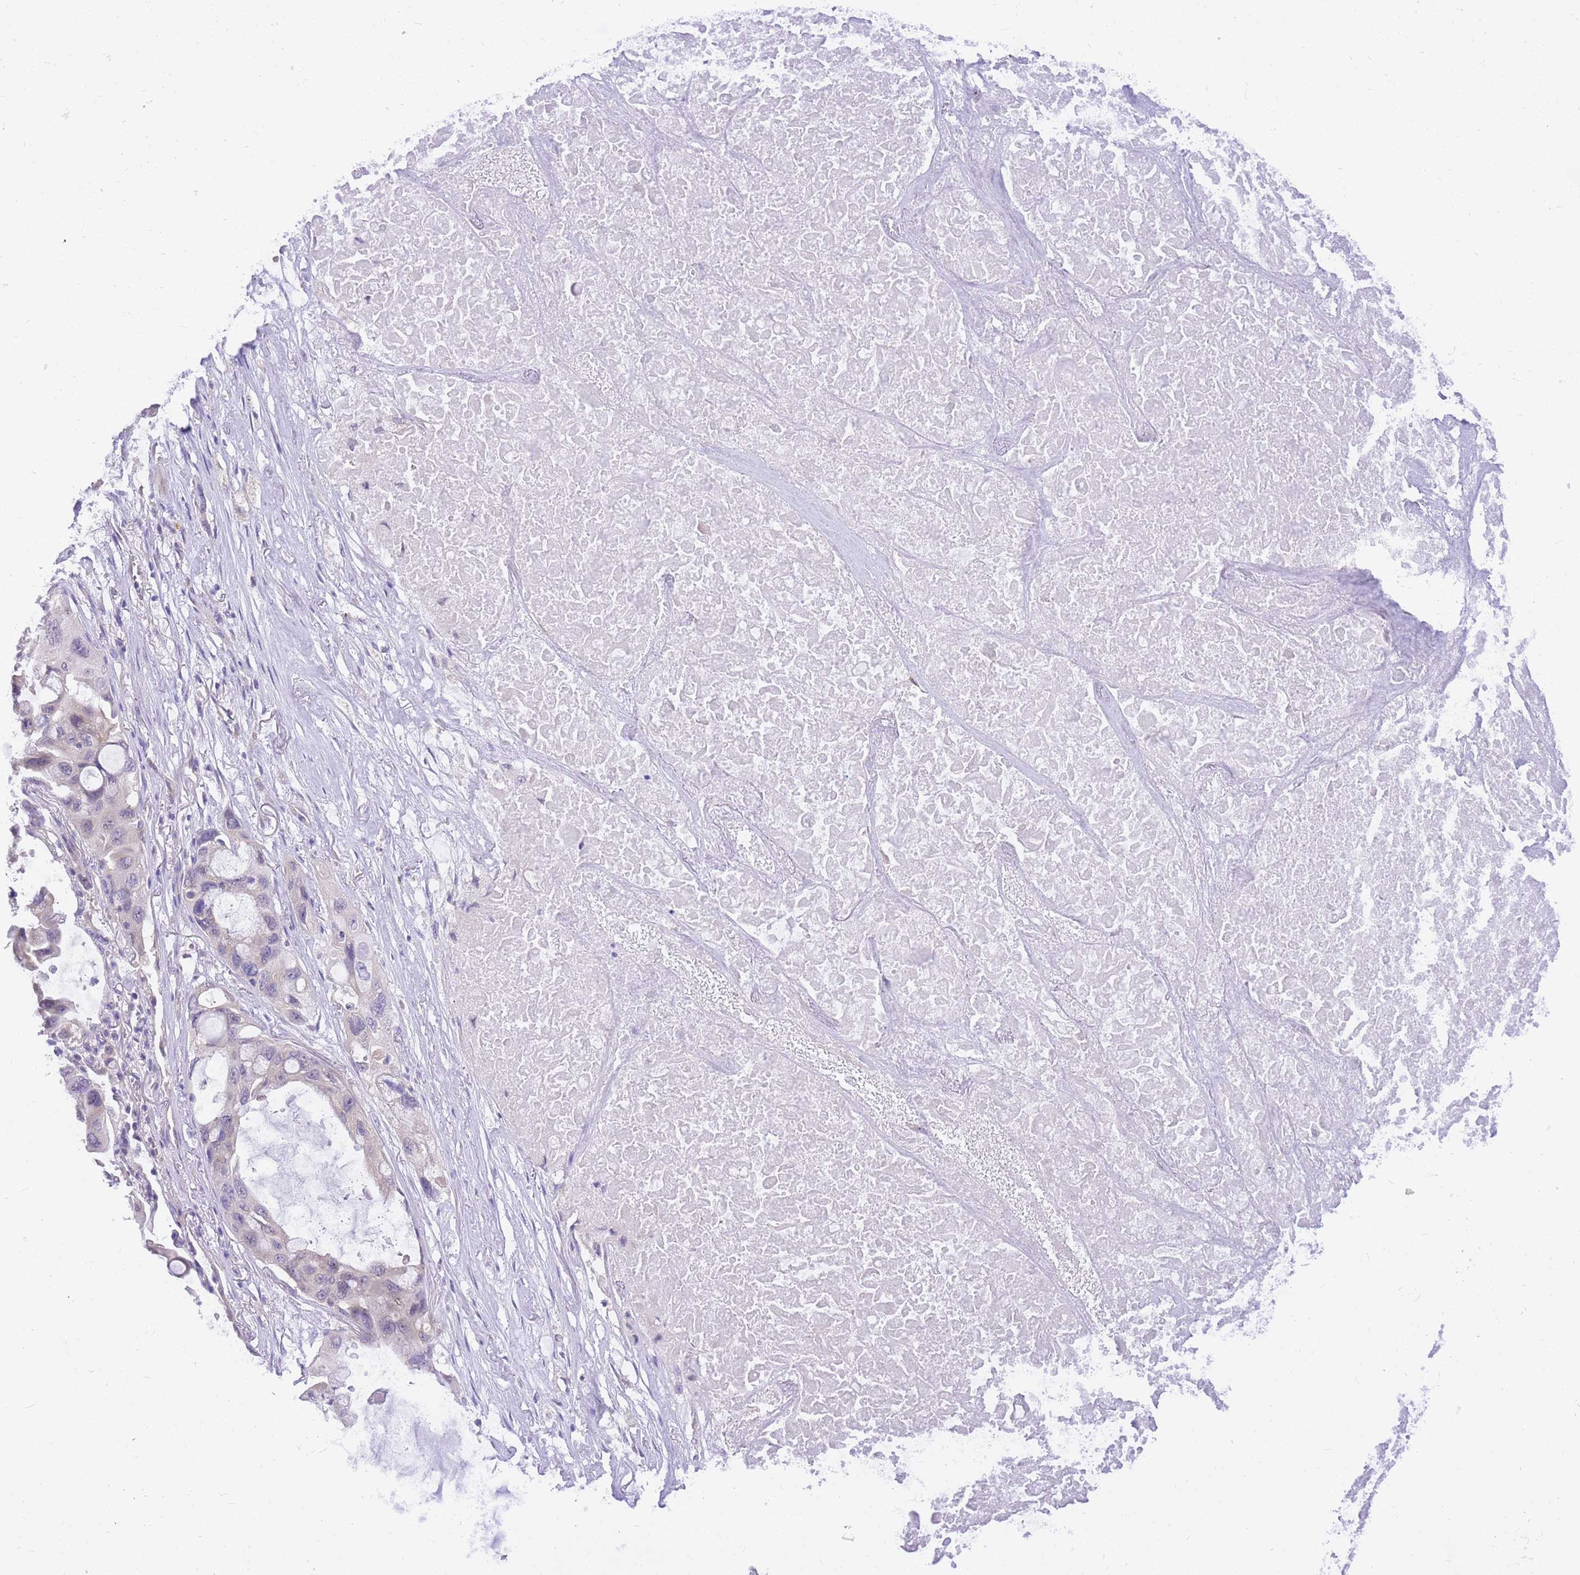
{"staining": {"intensity": "negative", "quantity": "none", "location": "none"}, "tissue": "lung cancer", "cell_type": "Tumor cells", "image_type": "cancer", "snomed": [{"axis": "morphology", "description": "Squamous cell carcinoma, NOS"}, {"axis": "topography", "description": "Lung"}], "caption": "Tumor cells are negative for protein expression in human lung cancer.", "gene": "S100PBP", "patient": {"sex": "female", "age": 73}}